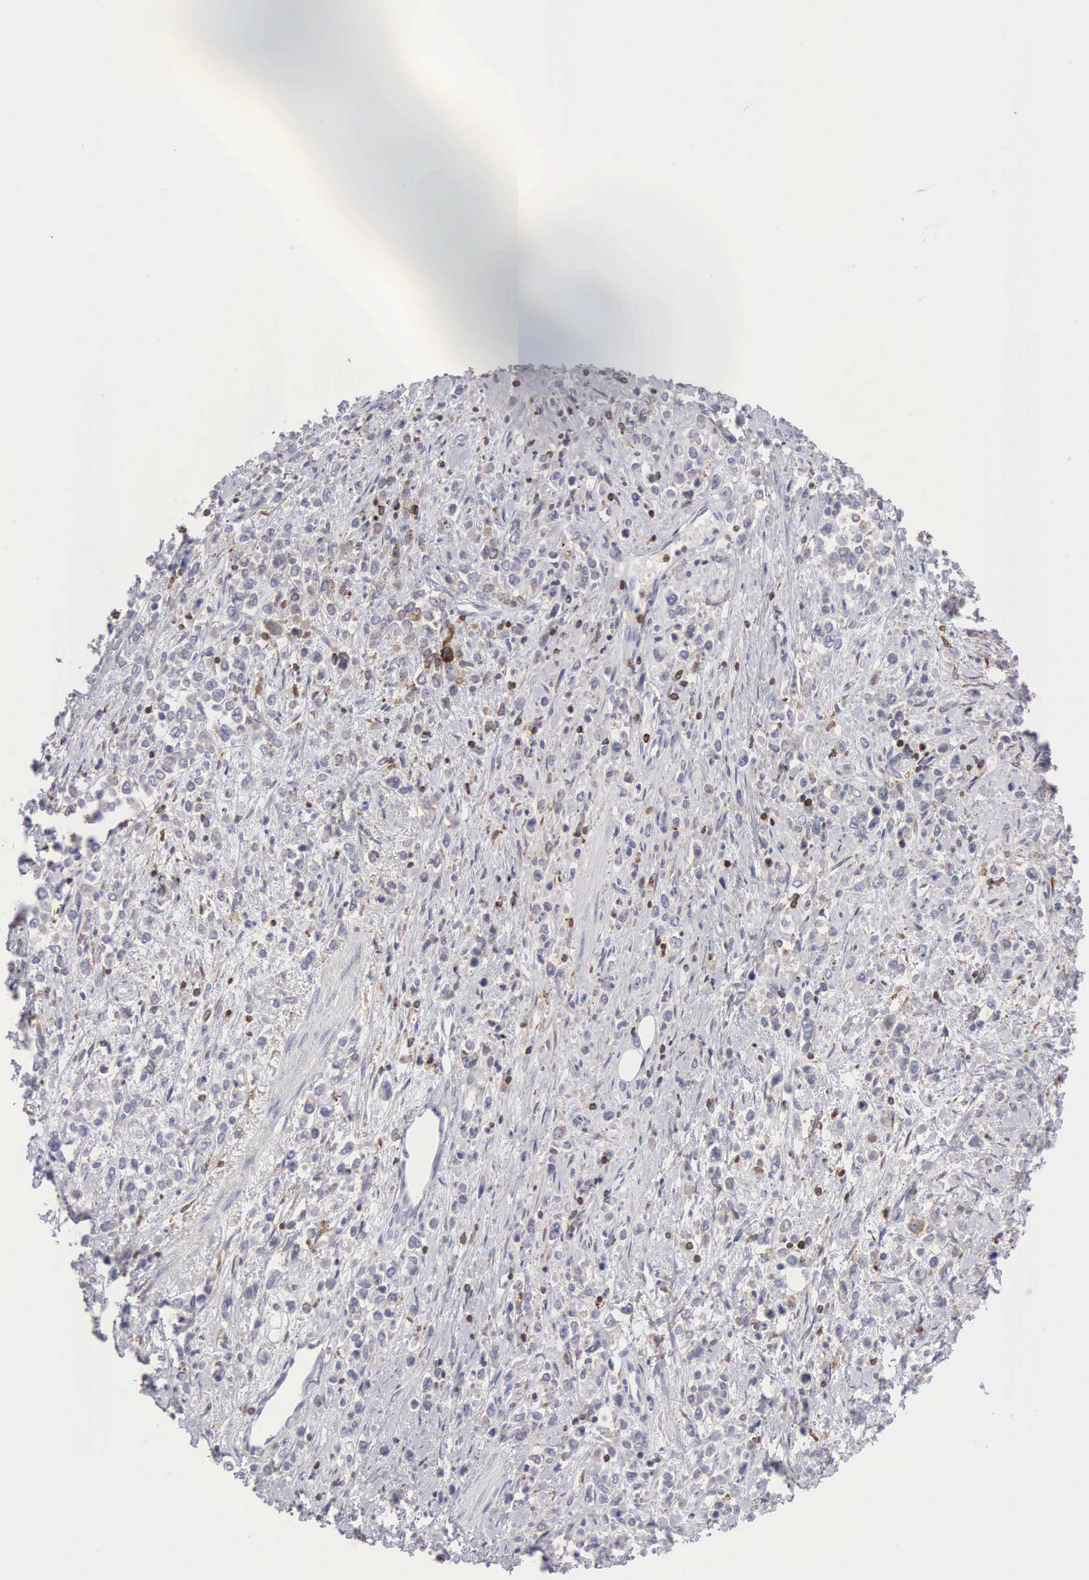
{"staining": {"intensity": "weak", "quantity": "25%-75%", "location": "cytoplasmic/membranous"}, "tissue": "stomach cancer", "cell_type": "Tumor cells", "image_type": "cancer", "snomed": [{"axis": "morphology", "description": "Adenocarcinoma, NOS"}, {"axis": "topography", "description": "Stomach, upper"}], "caption": "Immunohistochemistry (IHC) (DAB) staining of human adenocarcinoma (stomach) shows weak cytoplasmic/membranous protein staining in approximately 25%-75% of tumor cells.", "gene": "SH3BP1", "patient": {"sex": "male", "age": 76}}